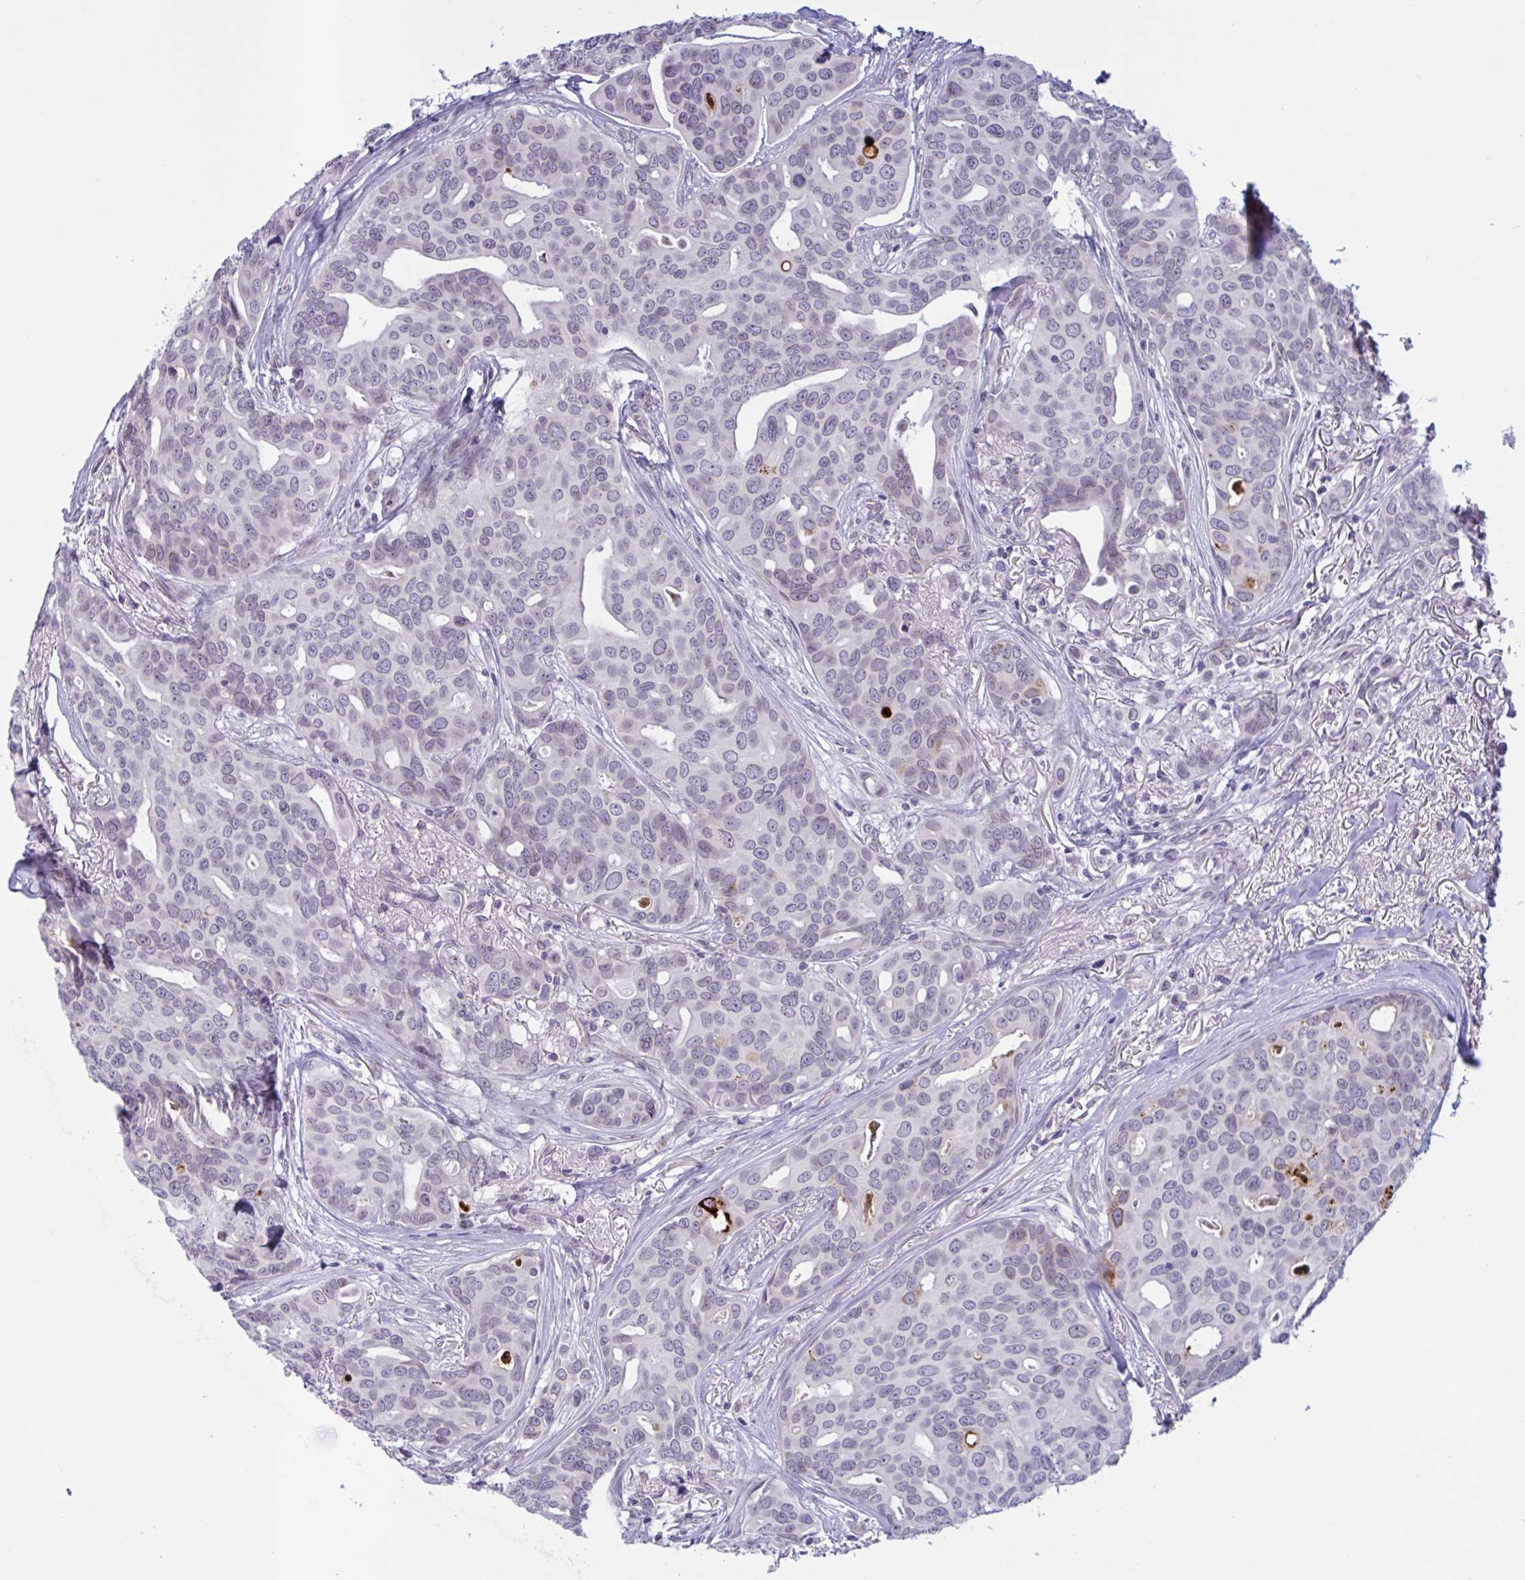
{"staining": {"intensity": "weak", "quantity": "<25%", "location": "nuclear"}, "tissue": "breast cancer", "cell_type": "Tumor cells", "image_type": "cancer", "snomed": [{"axis": "morphology", "description": "Duct carcinoma"}, {"axis": "topography", "description": "Breast"}], "caption": "DAB immunohistochemical staining of human breast cancer (invasive ductal carcinoma) exhibits no significant positivity in tumor cells.", "gene": "DOCK11", "patient": {"sex": "female", "age": 54}}